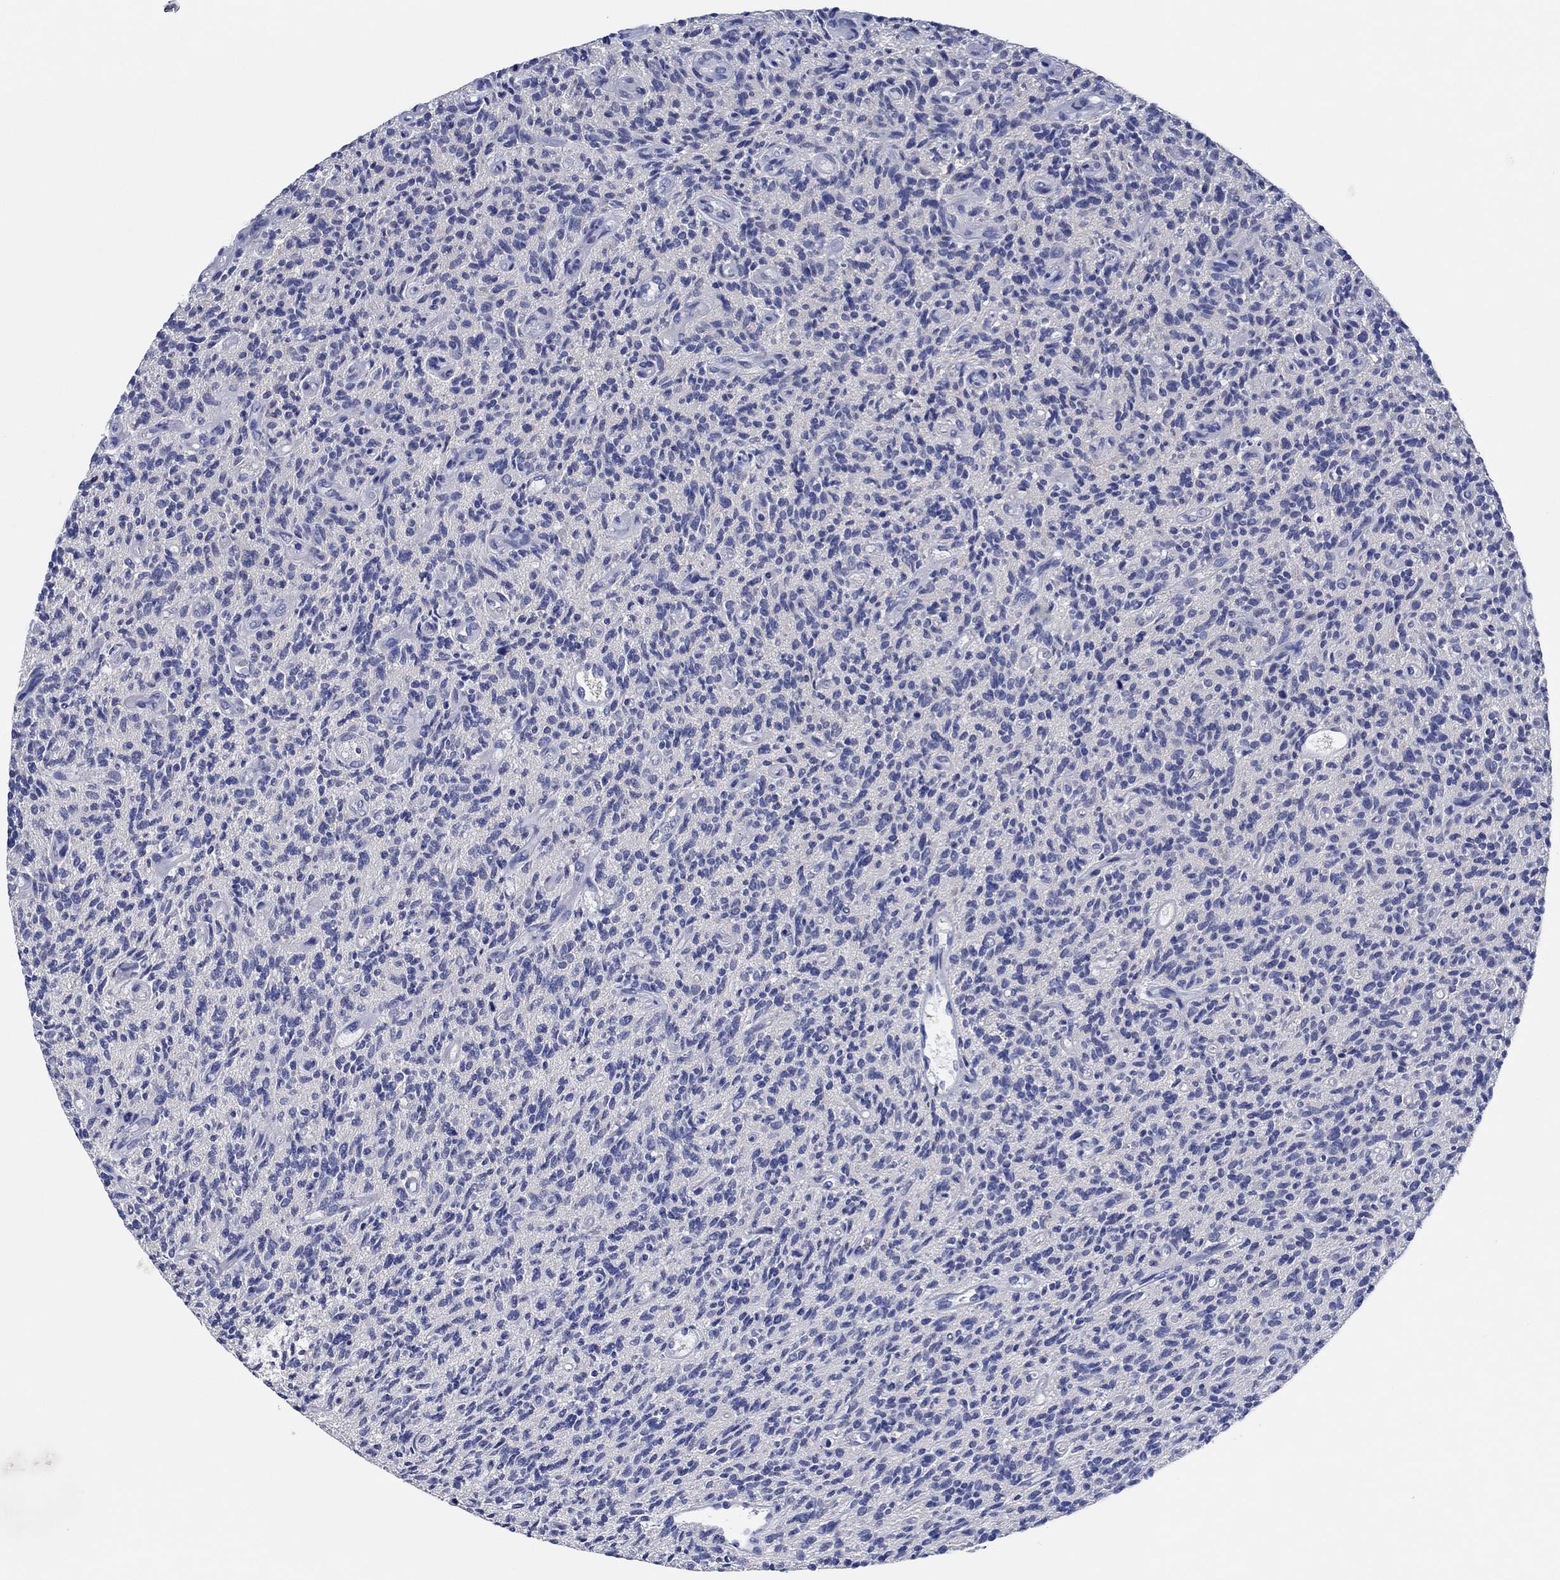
{"staining": {"intensity": "negative", "quantity": "none", "location": "none"}, "tissue": "glioma", "cell_type": "Tumor cells", "image_type": "cancer", "snomed": [{"axis": "morphology", "description": "Glioma, malignant, High grade"}, {"axis": "topography", "description": "Brain"}], "caption": "A high-resolution micrograph shows immunohistochemistry (IHC) staining of malignant glioma (high-grade), which demonstrates no significant positivity in tumor cells. (Brightfield microscopy of DAB immunohistochemistry (IHC) at high magnification).", "gene": "PRRT3", "patient": {"sex": "male", "age": 64}}